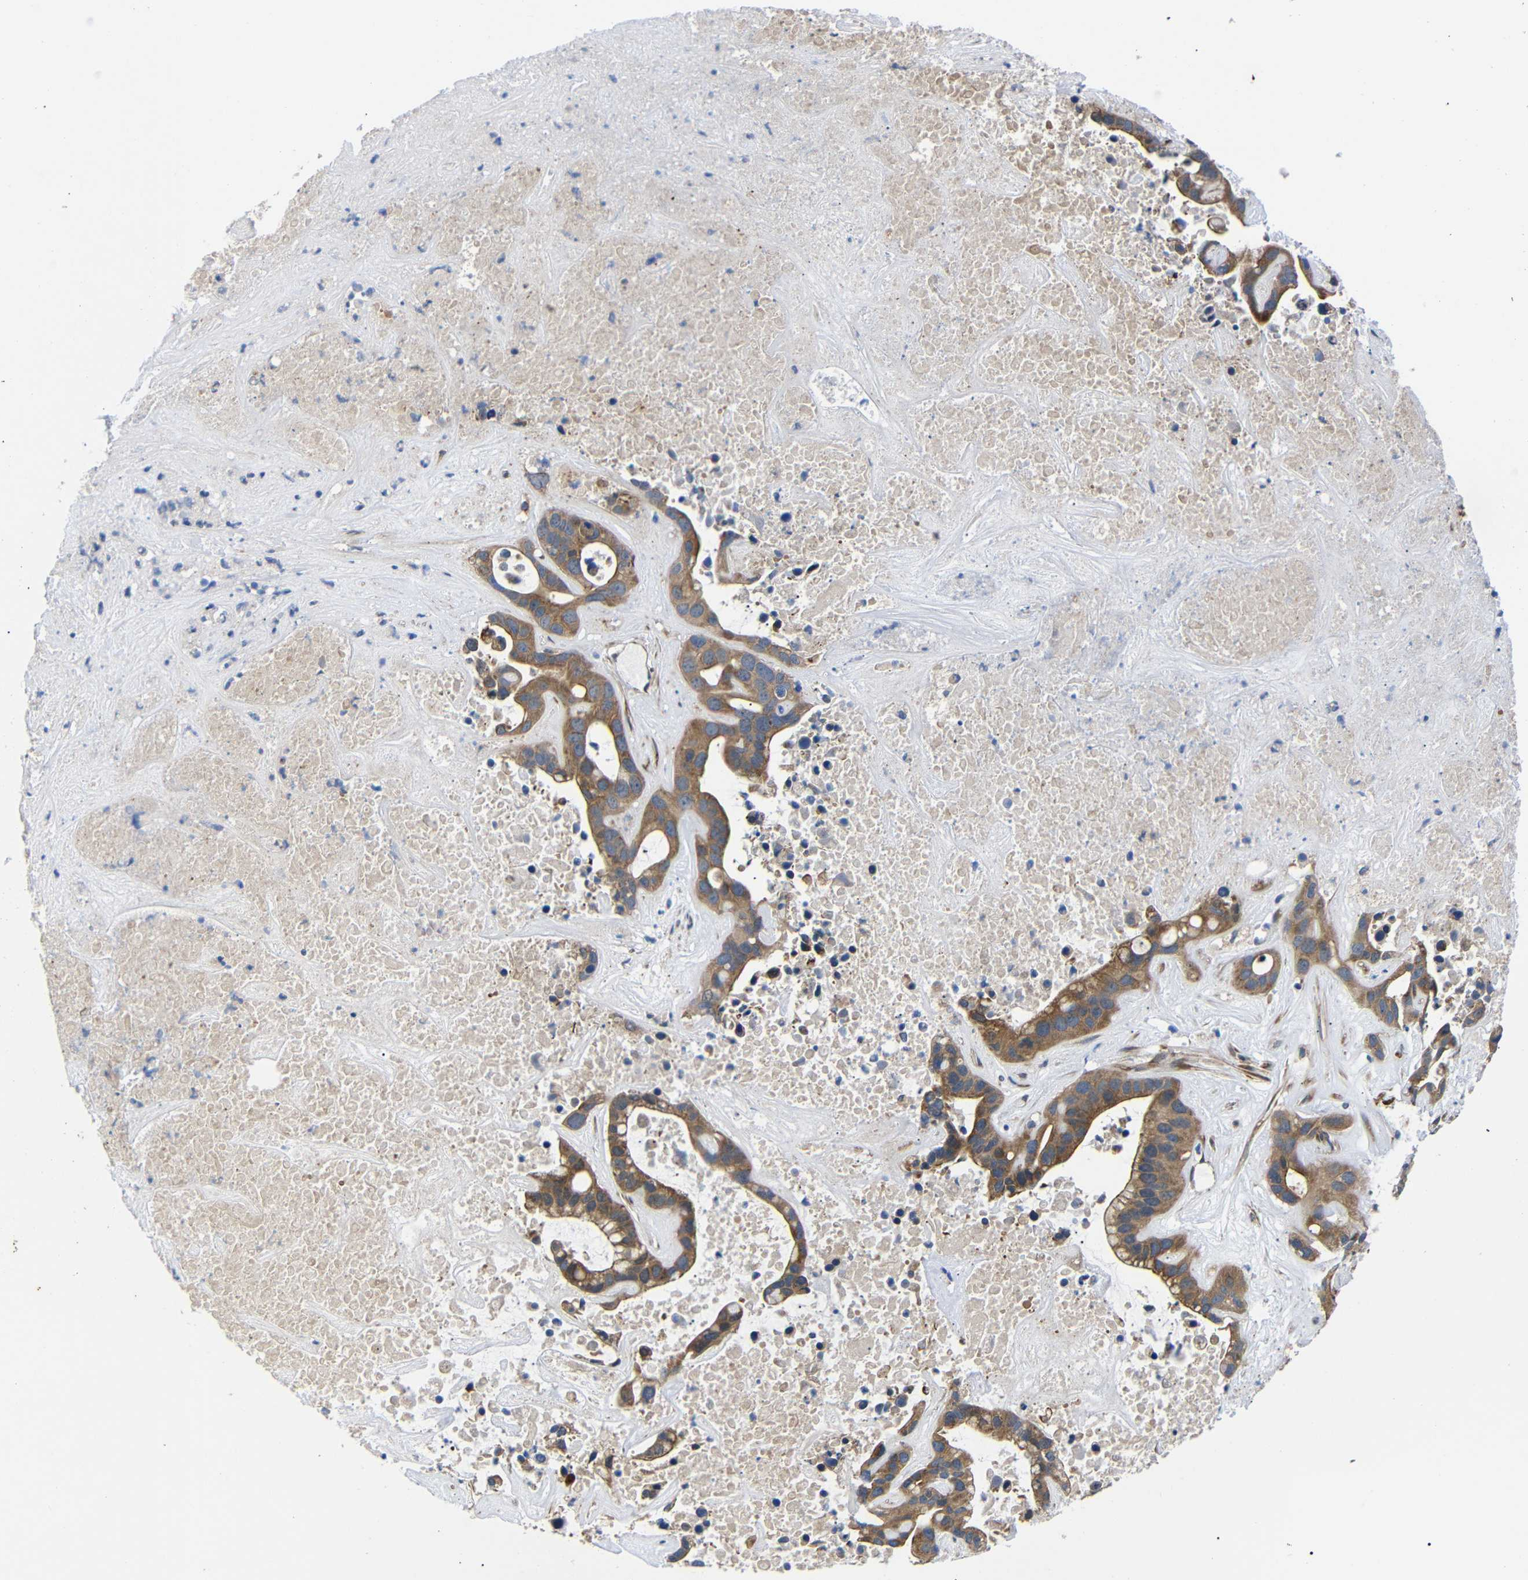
{"staining": {"intensity": "moderate", "quantity": ">75%", "location": "cytoplasmic/membranous"}, "tissue": "liver cancer", "cell_type": "Tumor cells", "image_type": "cancer", "snomed": [{"axis": "morphology", "description": "Cholangiocarcinoma"}, {"axis": "topography", "description": "Liver"}], "caption": "This is an image of immunohistochemistry staining of liver cancer (cholangiocarcinoma), which shows moderate staining in the cytoplasmic/membranous of tumor cells.", "gene": "KANK4", "patient": {"sex": "female", "age": 65}}